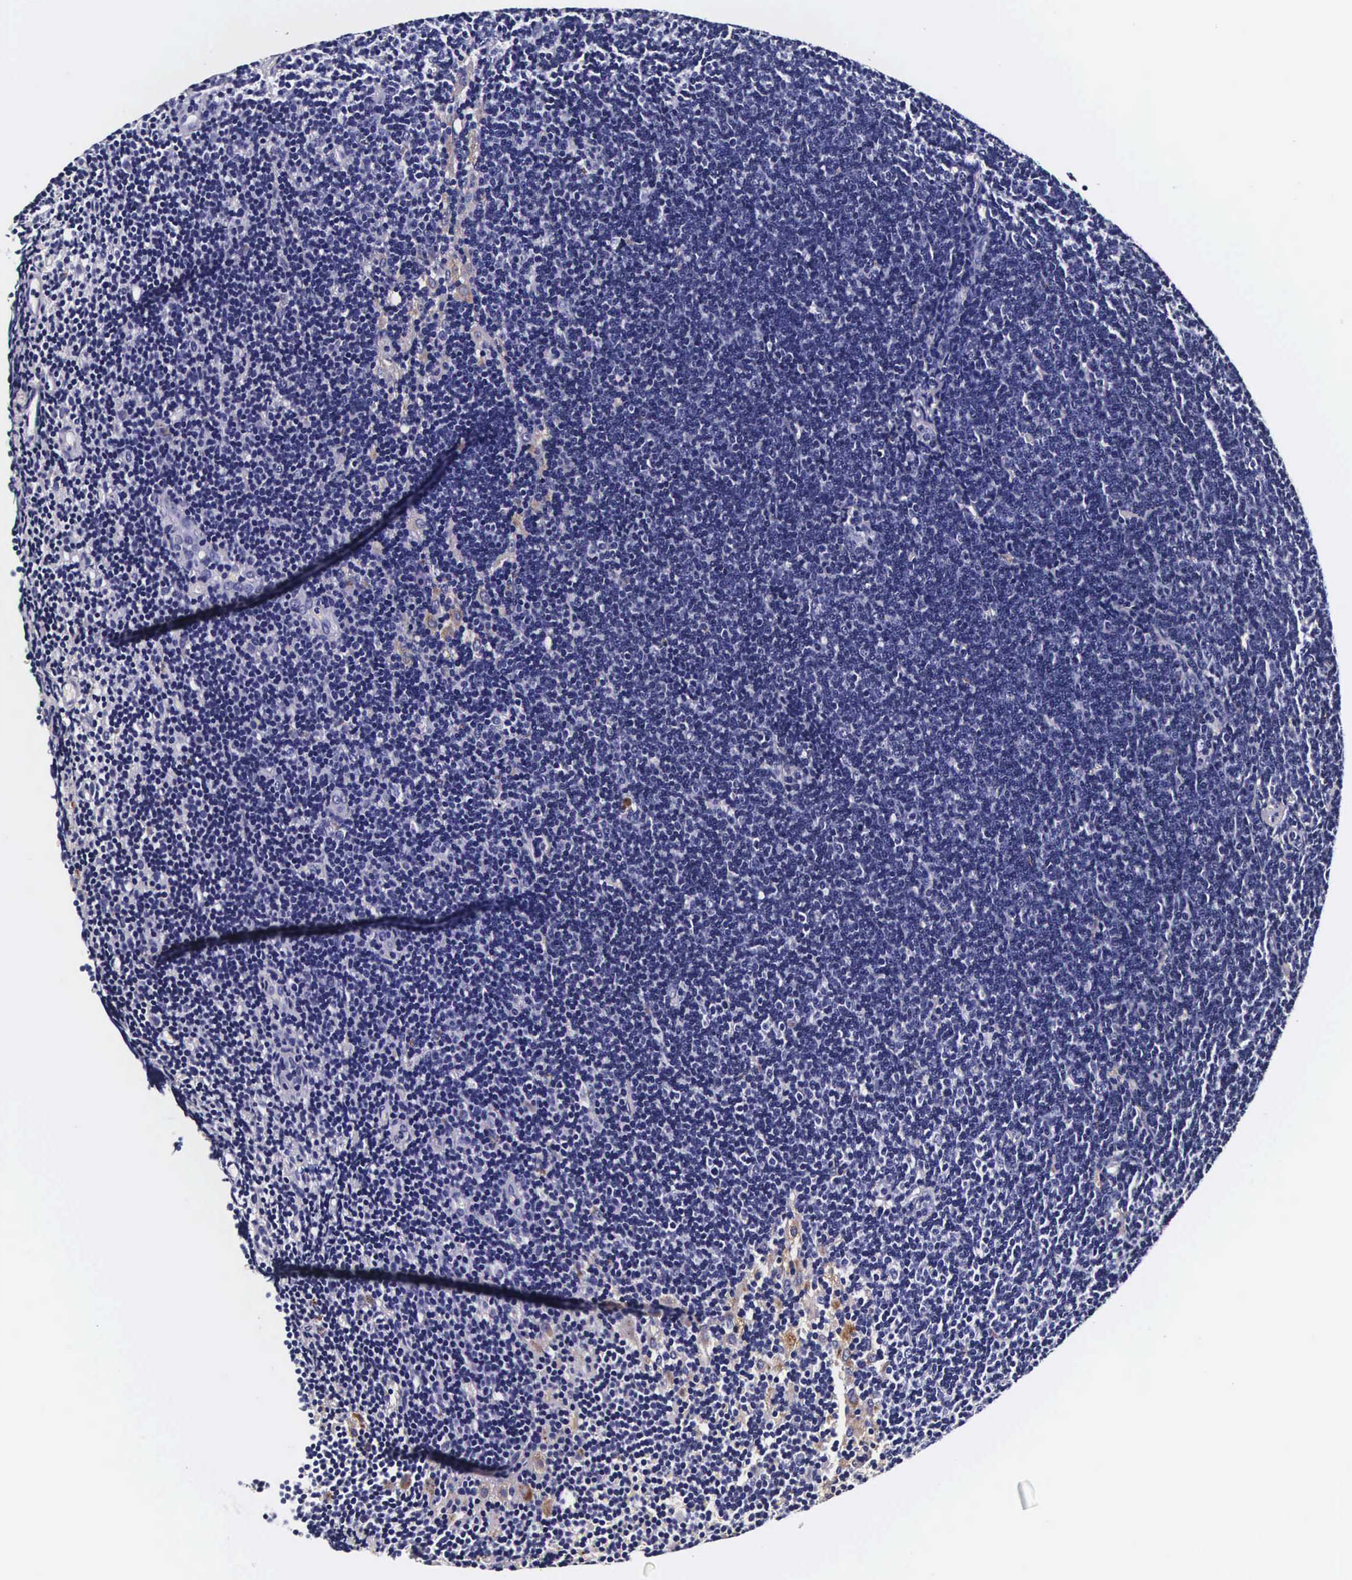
{"staining": {"intensity": "negative", "quantity": "none", "location": "none"}, "tissue": "lymphoma", "cell_type": "Tumor cells", "image_type": "cancer", "snomed": [{"axis": "morphology", "description": "Malignant lymphoma, non-Hodgkin's type, Low grade"}, {"axis": "topography", "description": "Lymph node"}], "caption": "Lymphoma was stained to show a protein in brown. There is no significant expression in tumor cells.", "gene": "CTSB", "patient": {"sex": "female", "age": 51}}